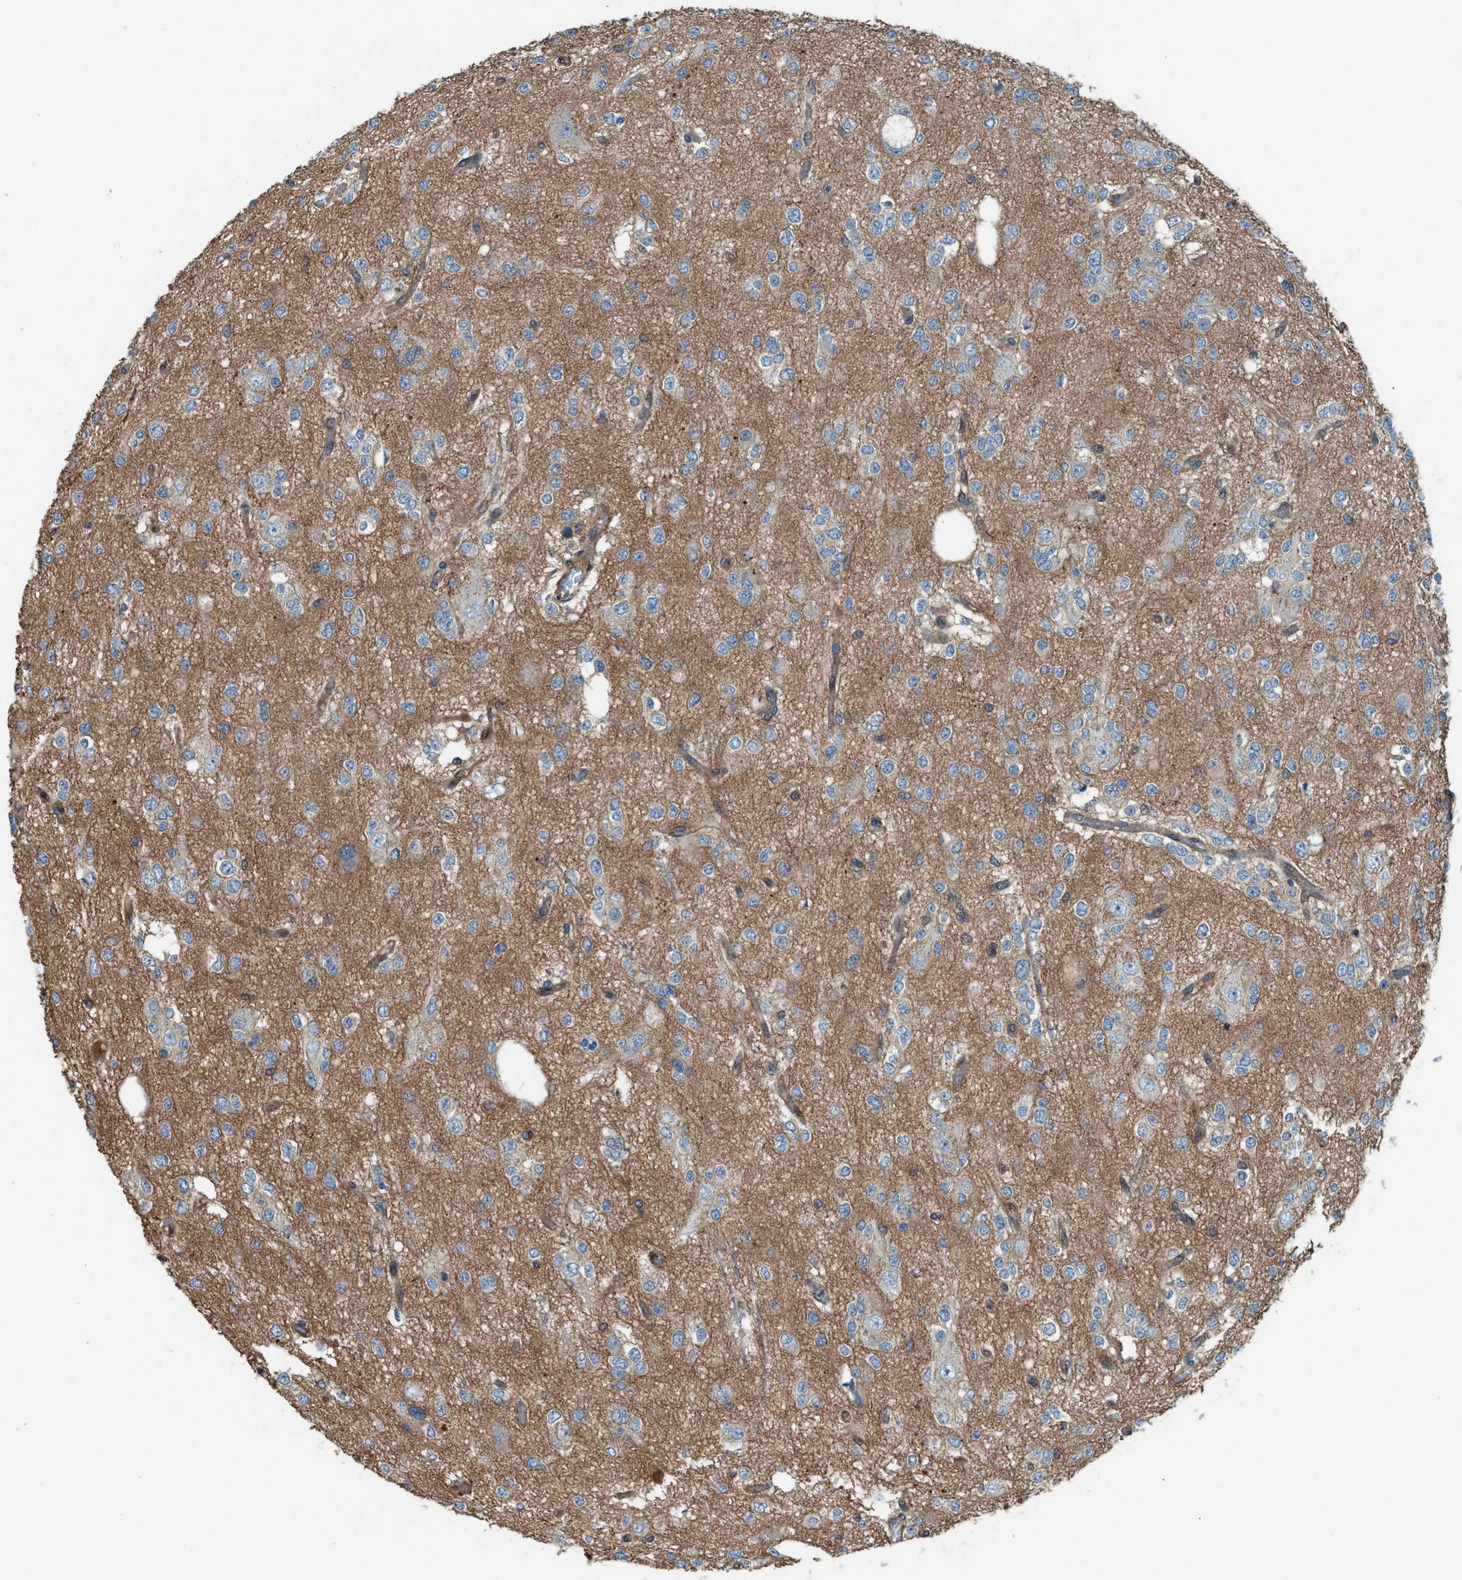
{"staining": {"intensity": "weak", "quantity": "<25%", "location": "cytoplasmic/membranous"}, "tissue": "glioma", "cell_type": "Tumor cells", "image_type": "cancer", "snomed": [{"axis": "morphology", "description": "Glioma, malignant, Low grade"}, {"axis": "topography", "description": "Brain"}], "caption": "Image shows no significant protein expression in tumor cells of glioma. (IHC, brightfield microscopy, high magnification).", "gene": "TPK1", "patient": {"sex": "male", "age": 38}}